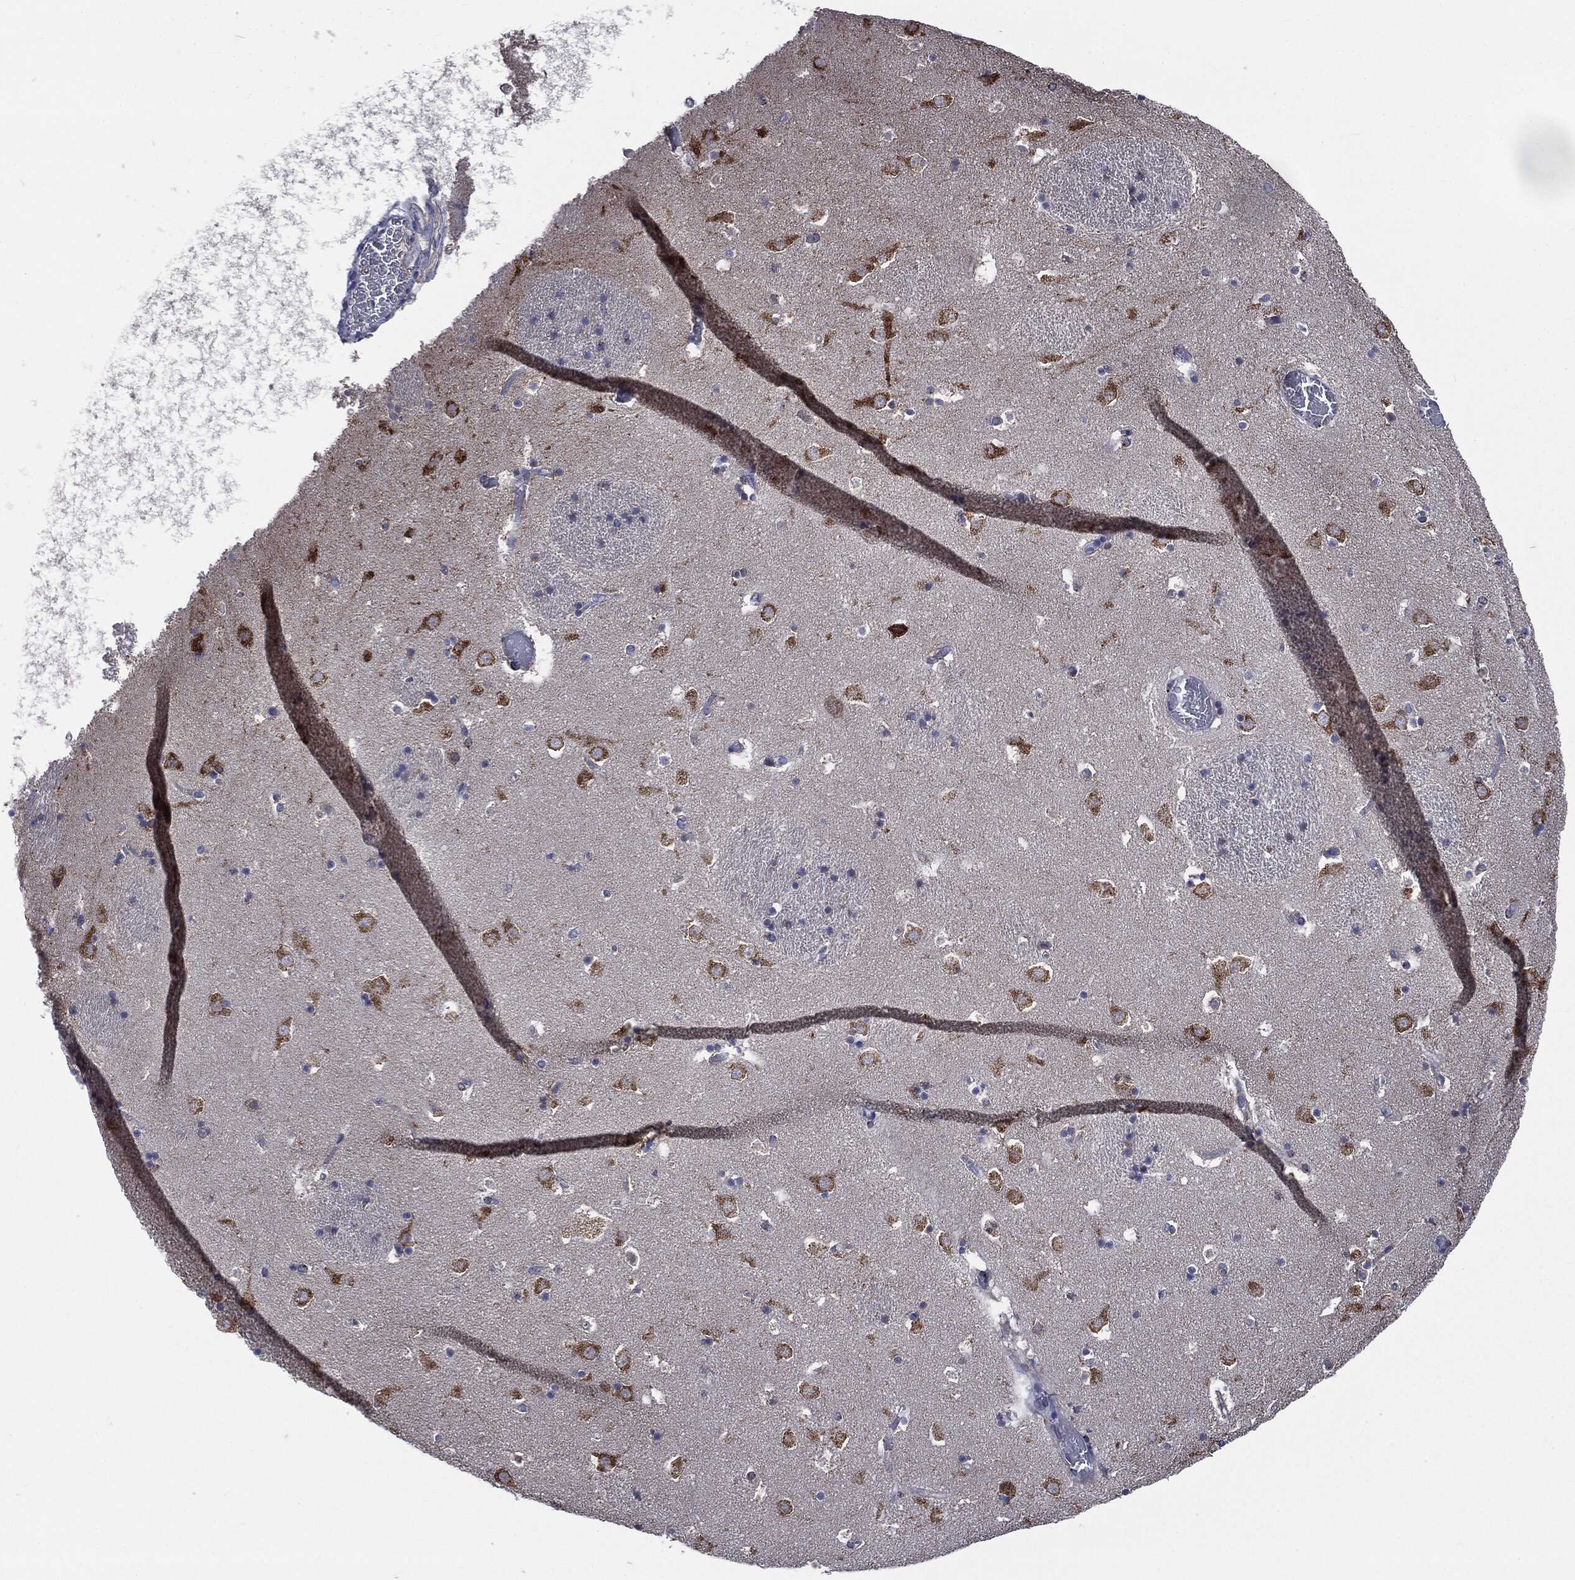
{"staining": {"intensity": "negative", "quantity": "none", "location": "none"}, "tissue": "caudate", "cell_type": "Glial cells", "image_type": "normal", "snomed": [{"axis": "morphology", "description": "Normal tissue, NOS"}, {"axis": "topography", "description": "Lateral ventricle wall"}], "caption": "Immunohistochemical staining of normal caudate shows no significant staining in glial cells. (IHC, brightfield microscopy, high magnification).", "gene": "PTGS2", "patient": {"sex": "female", "age": 42}}